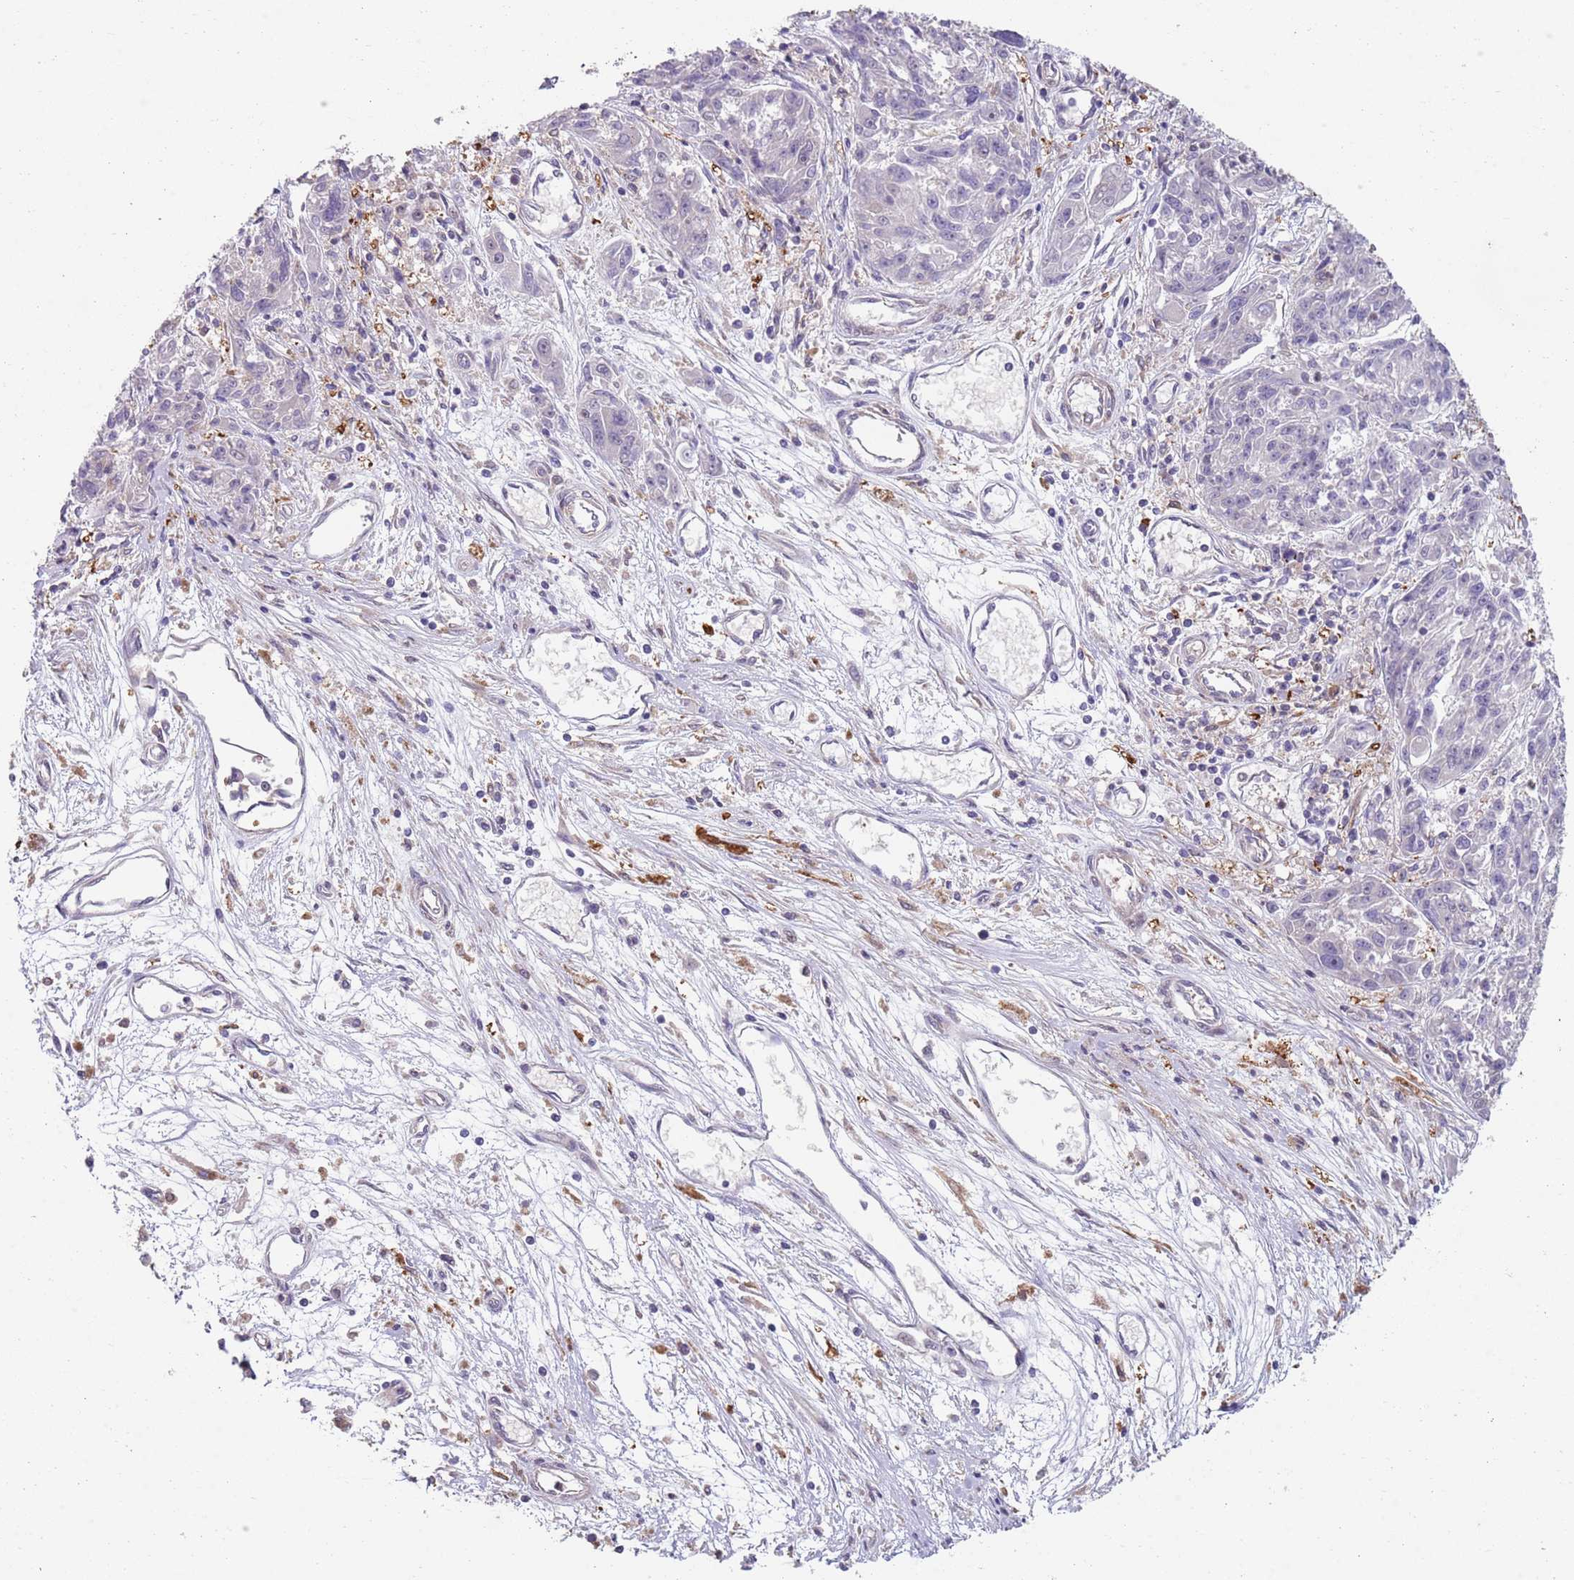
{"staining": {"intensity": "negative", "quantity": "none", "location": "none"}, "tissue": "melanoma", "cell_type": "Tumor cells", "image_type": "cancer", "snomed": [{"axis": "morphology", "description": "Malignant melanoma, NOS"}, {"axis": "topography", "description": "Skin"}], "caption": "High power microscopy micrograph of an immunohistochemistry micrograph of melanoma, revealing no significant staining in tumor cells. (DAB immunohistochemistry, high magnification).", "gene": "GGA1", "patient": {"sex": "male", "age": 53}}